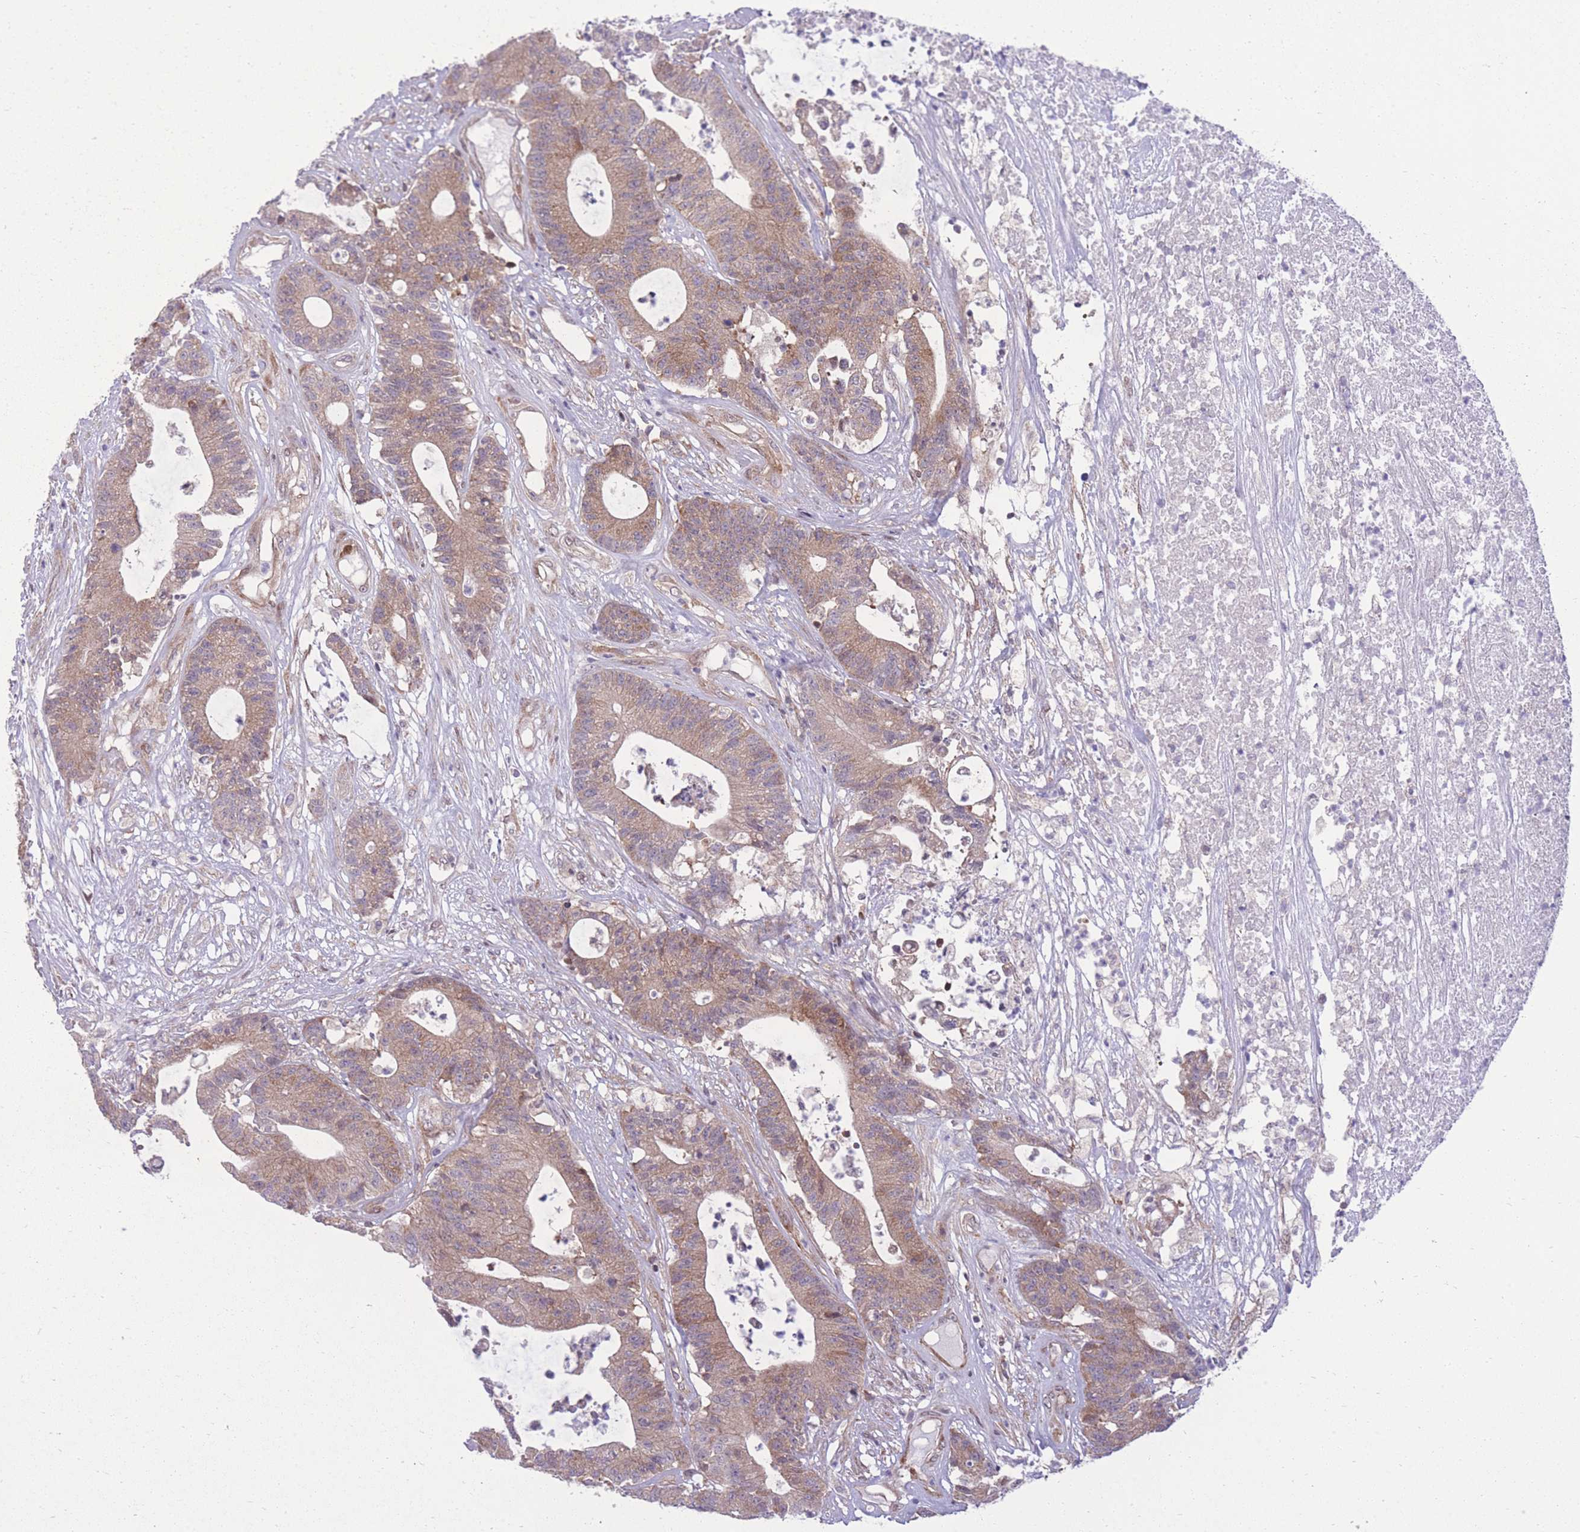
{"staining": {"intensity": "moderate", "quantity": ">75%", "location": "cytoplasmic/membranous"}, "tissue": "colorectal cancer", "cell_type": "Tumor cells", "image_type": "cancer", "snomed": [{"axis": "morphology", "description": "Adenocarcinoma, NOS"}, {"axis": "topography", "description": "Colon"}], "caption": "Immunohistochemical staining of human colorectal cancer (adenocarcinoma) reveals moderate cytoplasmic/membranous protein positivity in approximately >75% of tumor cells. (Brightfield microscopy of DAB IHC at high magnification).", "gene": "RIC8A", "patient": {"sex": "female", "age": 84}}